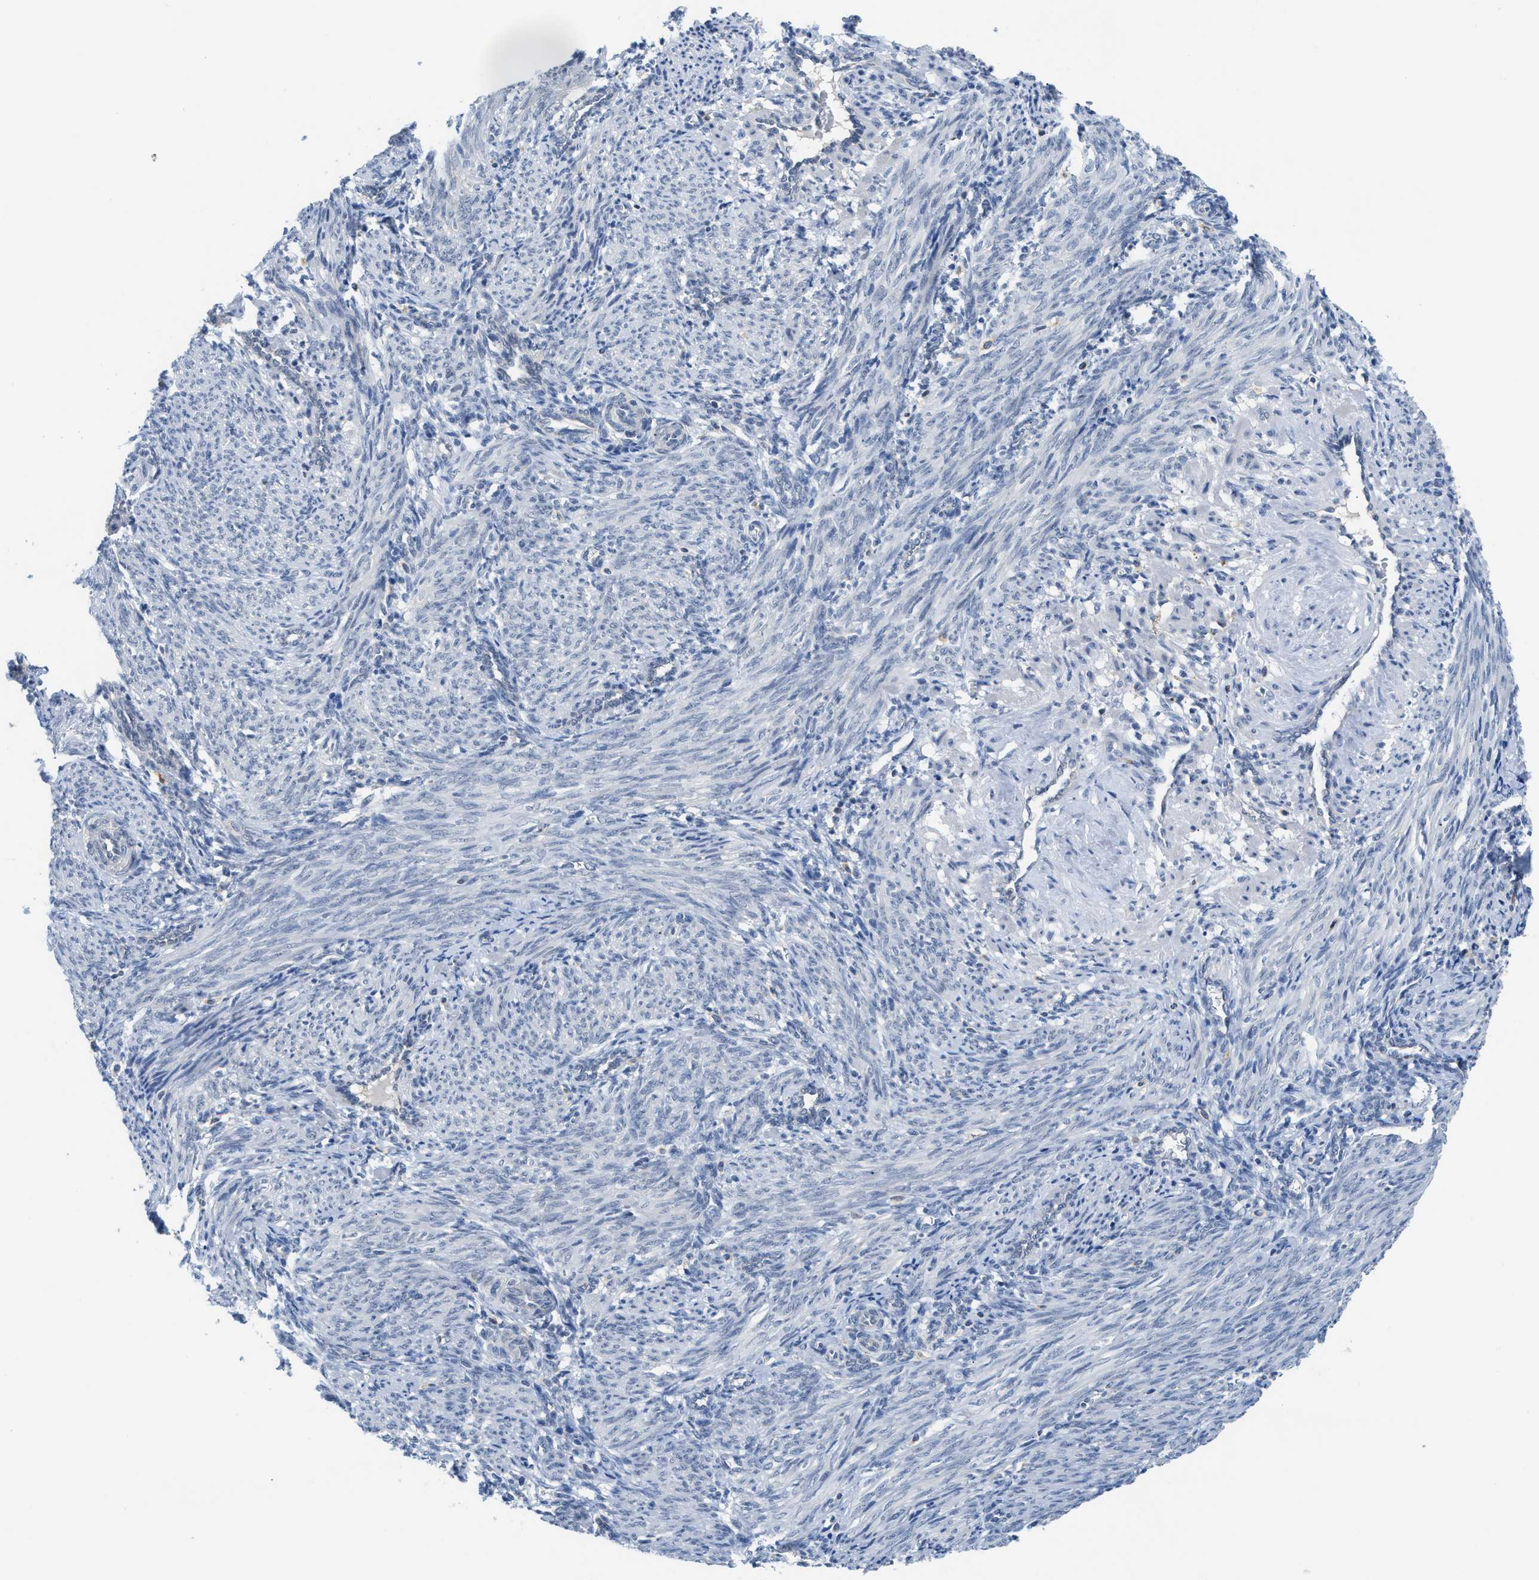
{"staining": {"intensity": "negative", "quantity": "none", "location": "none"}, "tissue": "smooth muscle", "cell_type": "Smooth muscle cells", "image_type": "normal", "snomed": [{"axis": "morphology", "description": "Normal tissue, NOS"}, {"axis": "topography", "description": "Endometrium"}], "caption": "Immunohistochemistry micrograph of benign smooth muscle stained for a protein (brown), which reveals no expression in smooth muscle cells.", "gene": "PSAT1", "patient": {"sex": "female", "age": 33}}